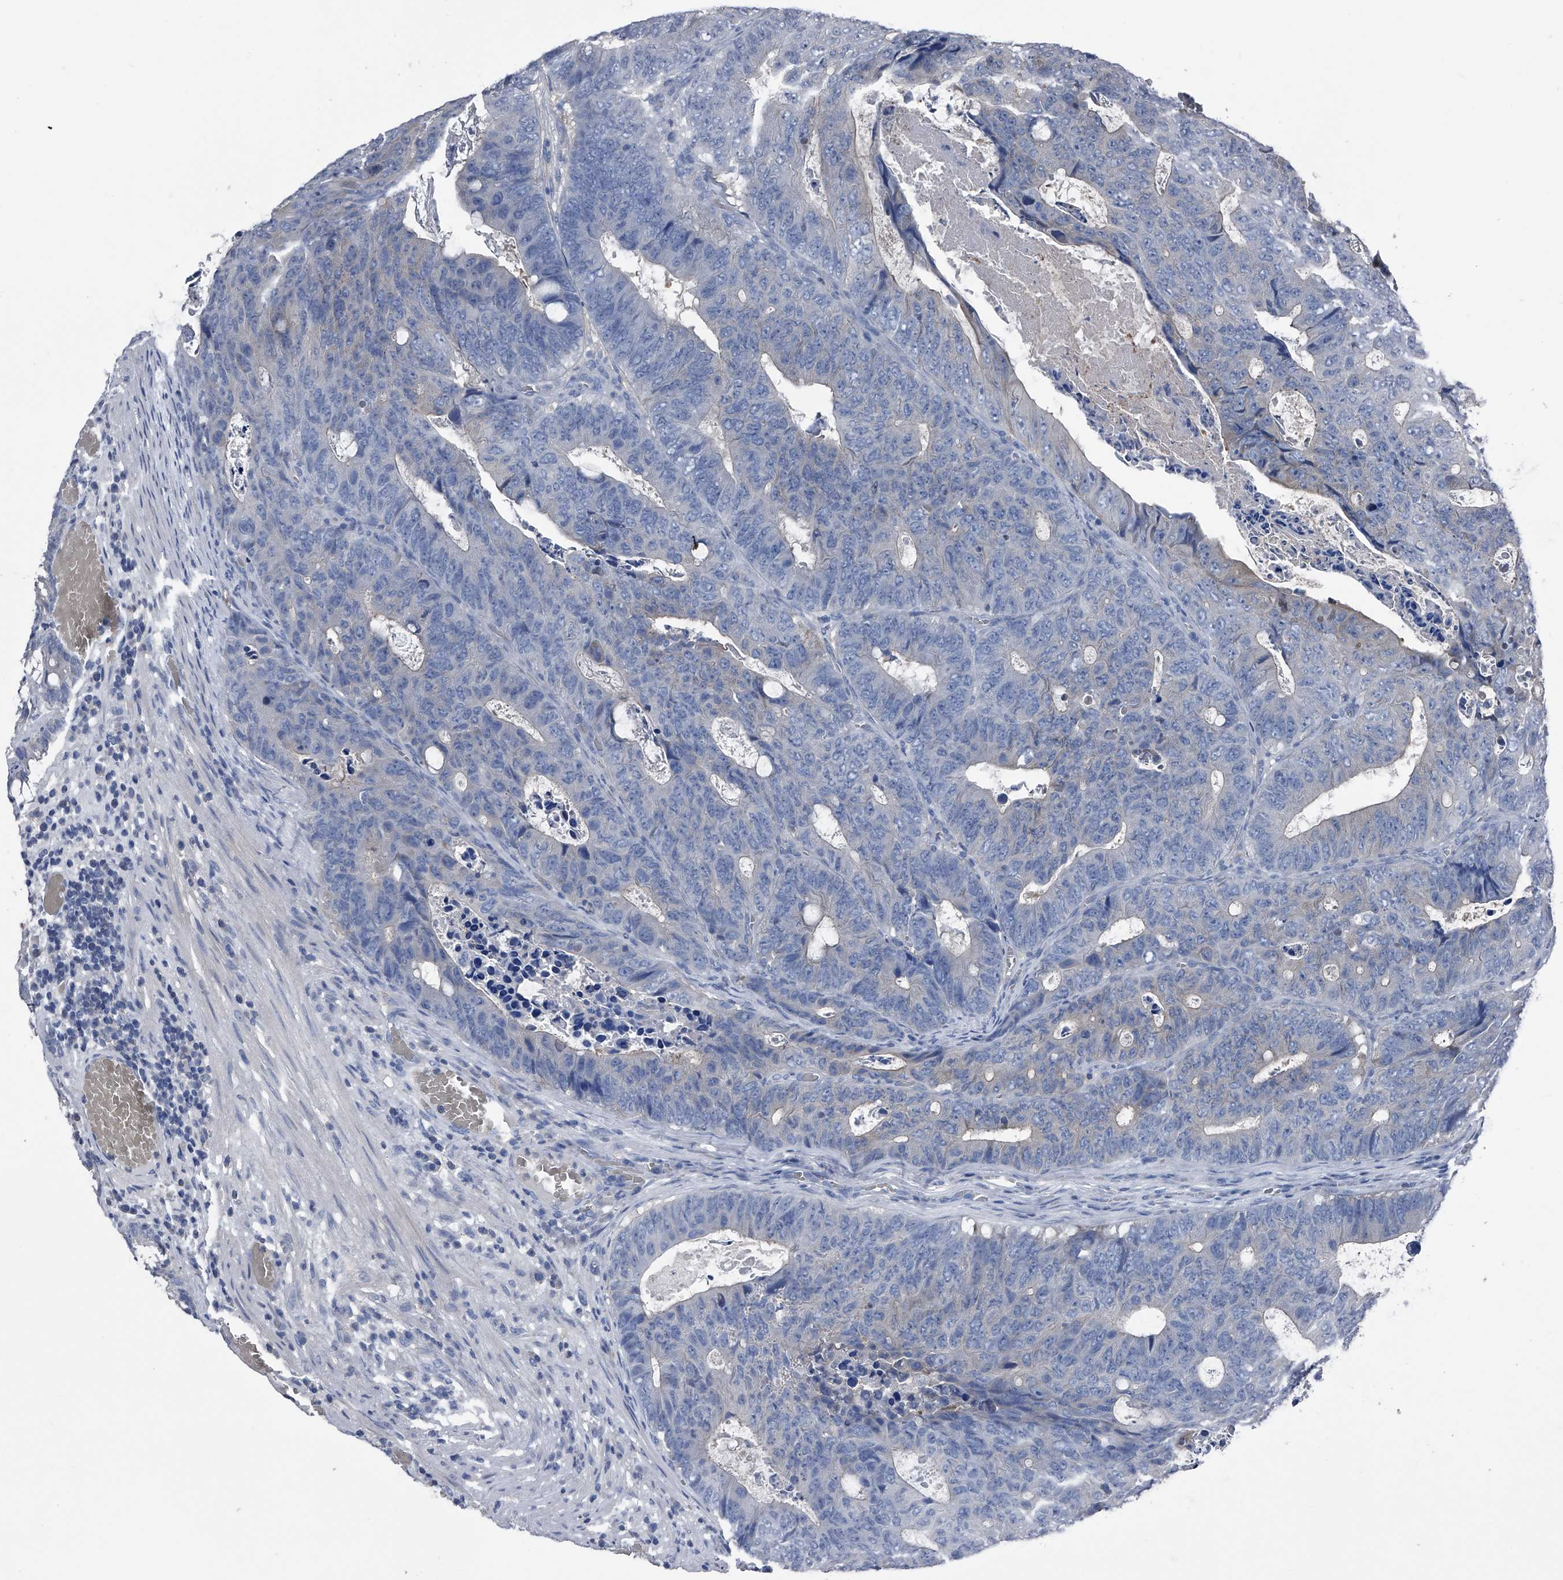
{"staining": {"intensity": "negative", "quantity": "none", "location": "none"}, "tissue": "colorectal cancer", "cell_type": "Tumor cells", "image_type": "cancer", "snomed": [{"axis": "morphology", "description": "Adenocarcinoma, NOS"}, {"axis": "topography", "description": "Colon"}], "caption": "The IHC photomicrograph has no significant expression in tumor cells of adenocarcinoma (colorectal) tissue.", "gene": "KIF13A", "patient": {"sex": "male", "age": 87}}